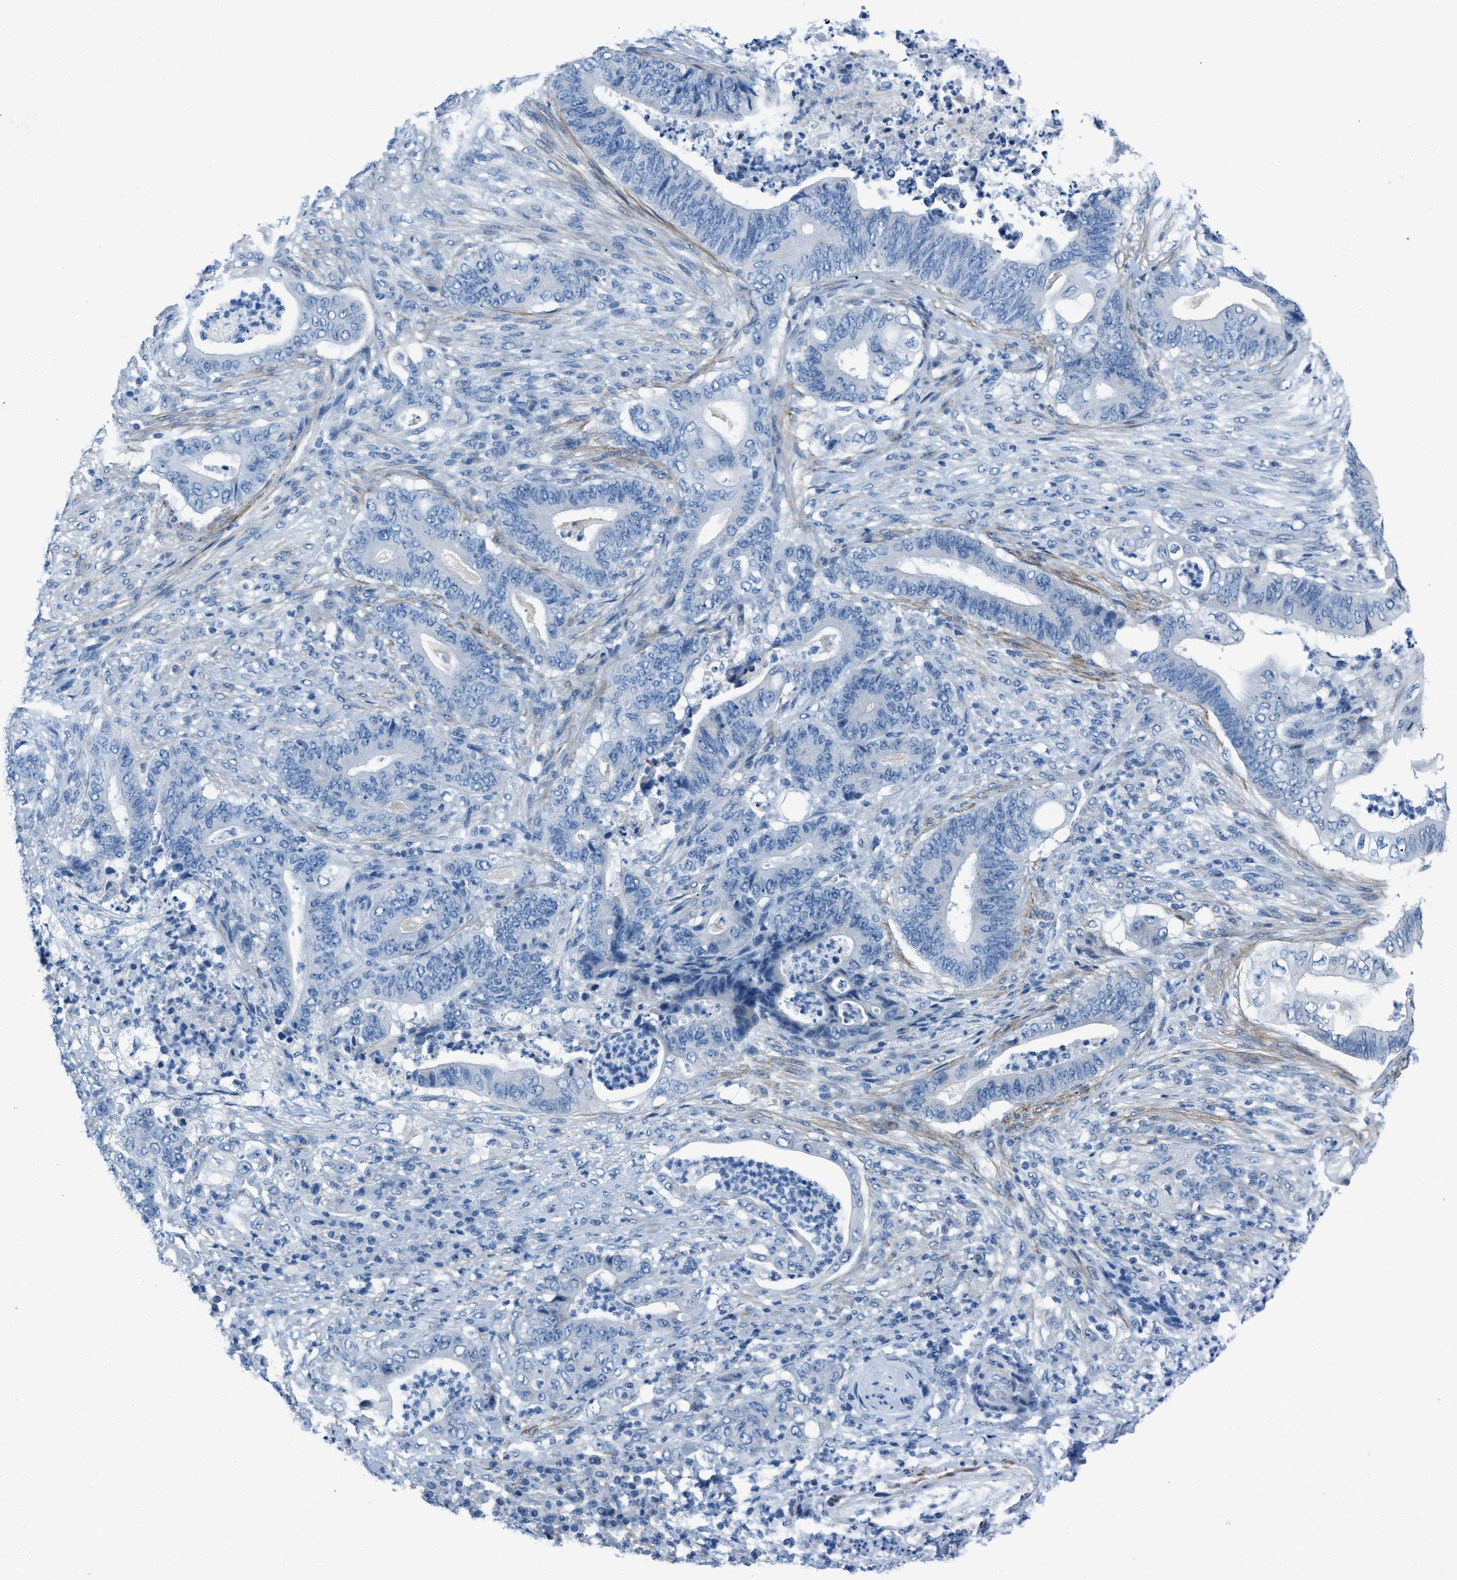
{"staining": {"intensity": "negative", "quantity": "none", "location": "none"}, "tissue": "stomach cancer", "cell_type": "Tumor cells", "image_type": "cancer", "snomed": [{"axis": "morphology", "description": "Adenocarcinoma, NOS"}, {"axis": "topography", "description": "Stomach"}], "caption": "DAB (3,3'-diaminobenzidine) immunohistochemical staining of human adenocarcinoma (stomach) demonstrates no significant staining in tumor cells.", "gene": "SPATC1L", "patient": {"sex": "female", "age": 73}}